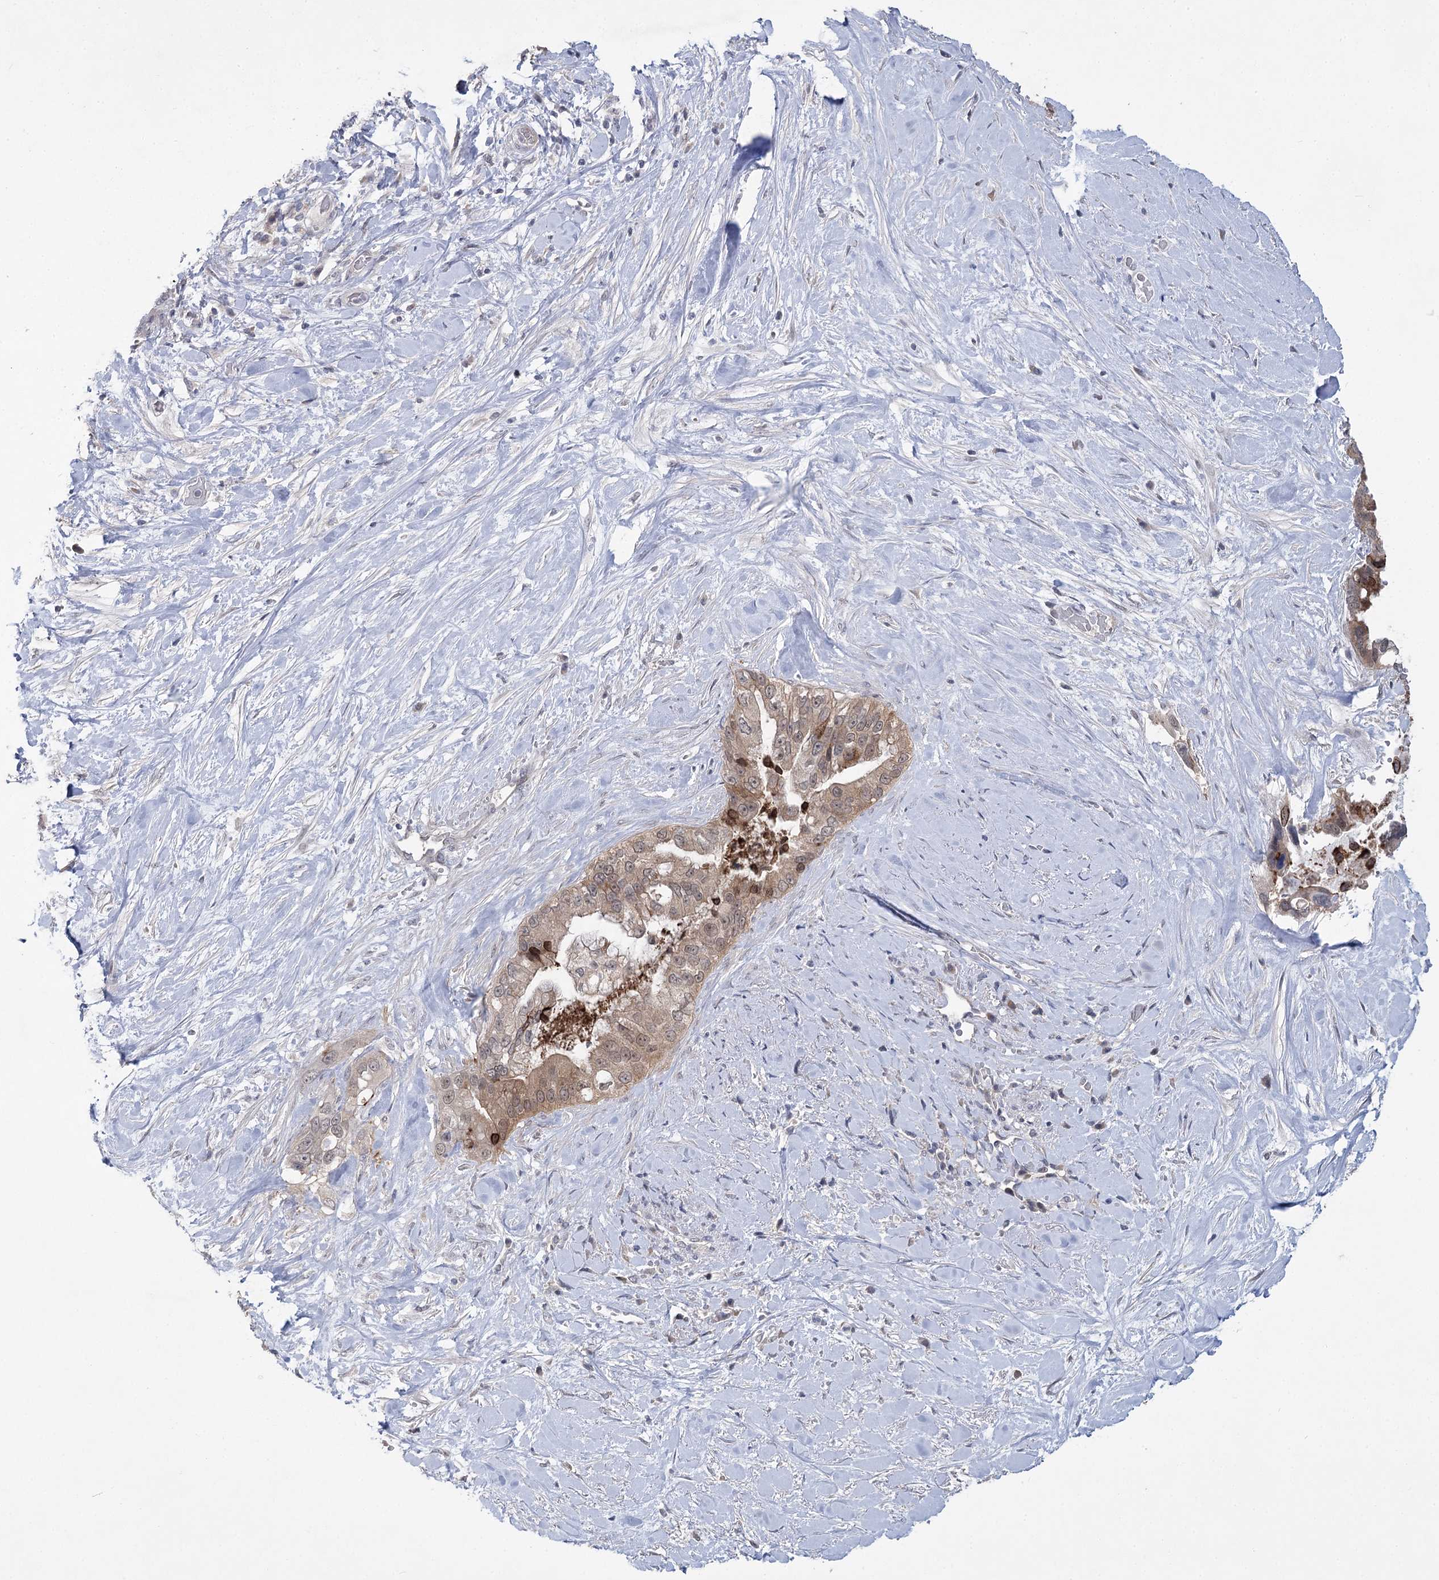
{"staining": {"intensity": "weak", "quantity": ">75%", "location": "cytoplasmic/membranous,nuclear"}, "tissue": "pancreatic cancer", "cell_type": "Tumor cells", "image_type": "cancer", "snomed": [{"axis": "morphology", "description": "Inflammation, NOS"}, {"axis": "morphology", "description": "Adenocarcinoma, NOS"}, {"axis": "topography", "description": "Pancreas"}], "caption": "Human adenocarcinoma (pancreatic) stained for a protein (brown) demonstrates weak cytoplasmic/membranous and nuclear positive expression in about >75% of tumor cells.", "gene": "PHYHIPL", "patient": {"sex": "female", "age": 56}}